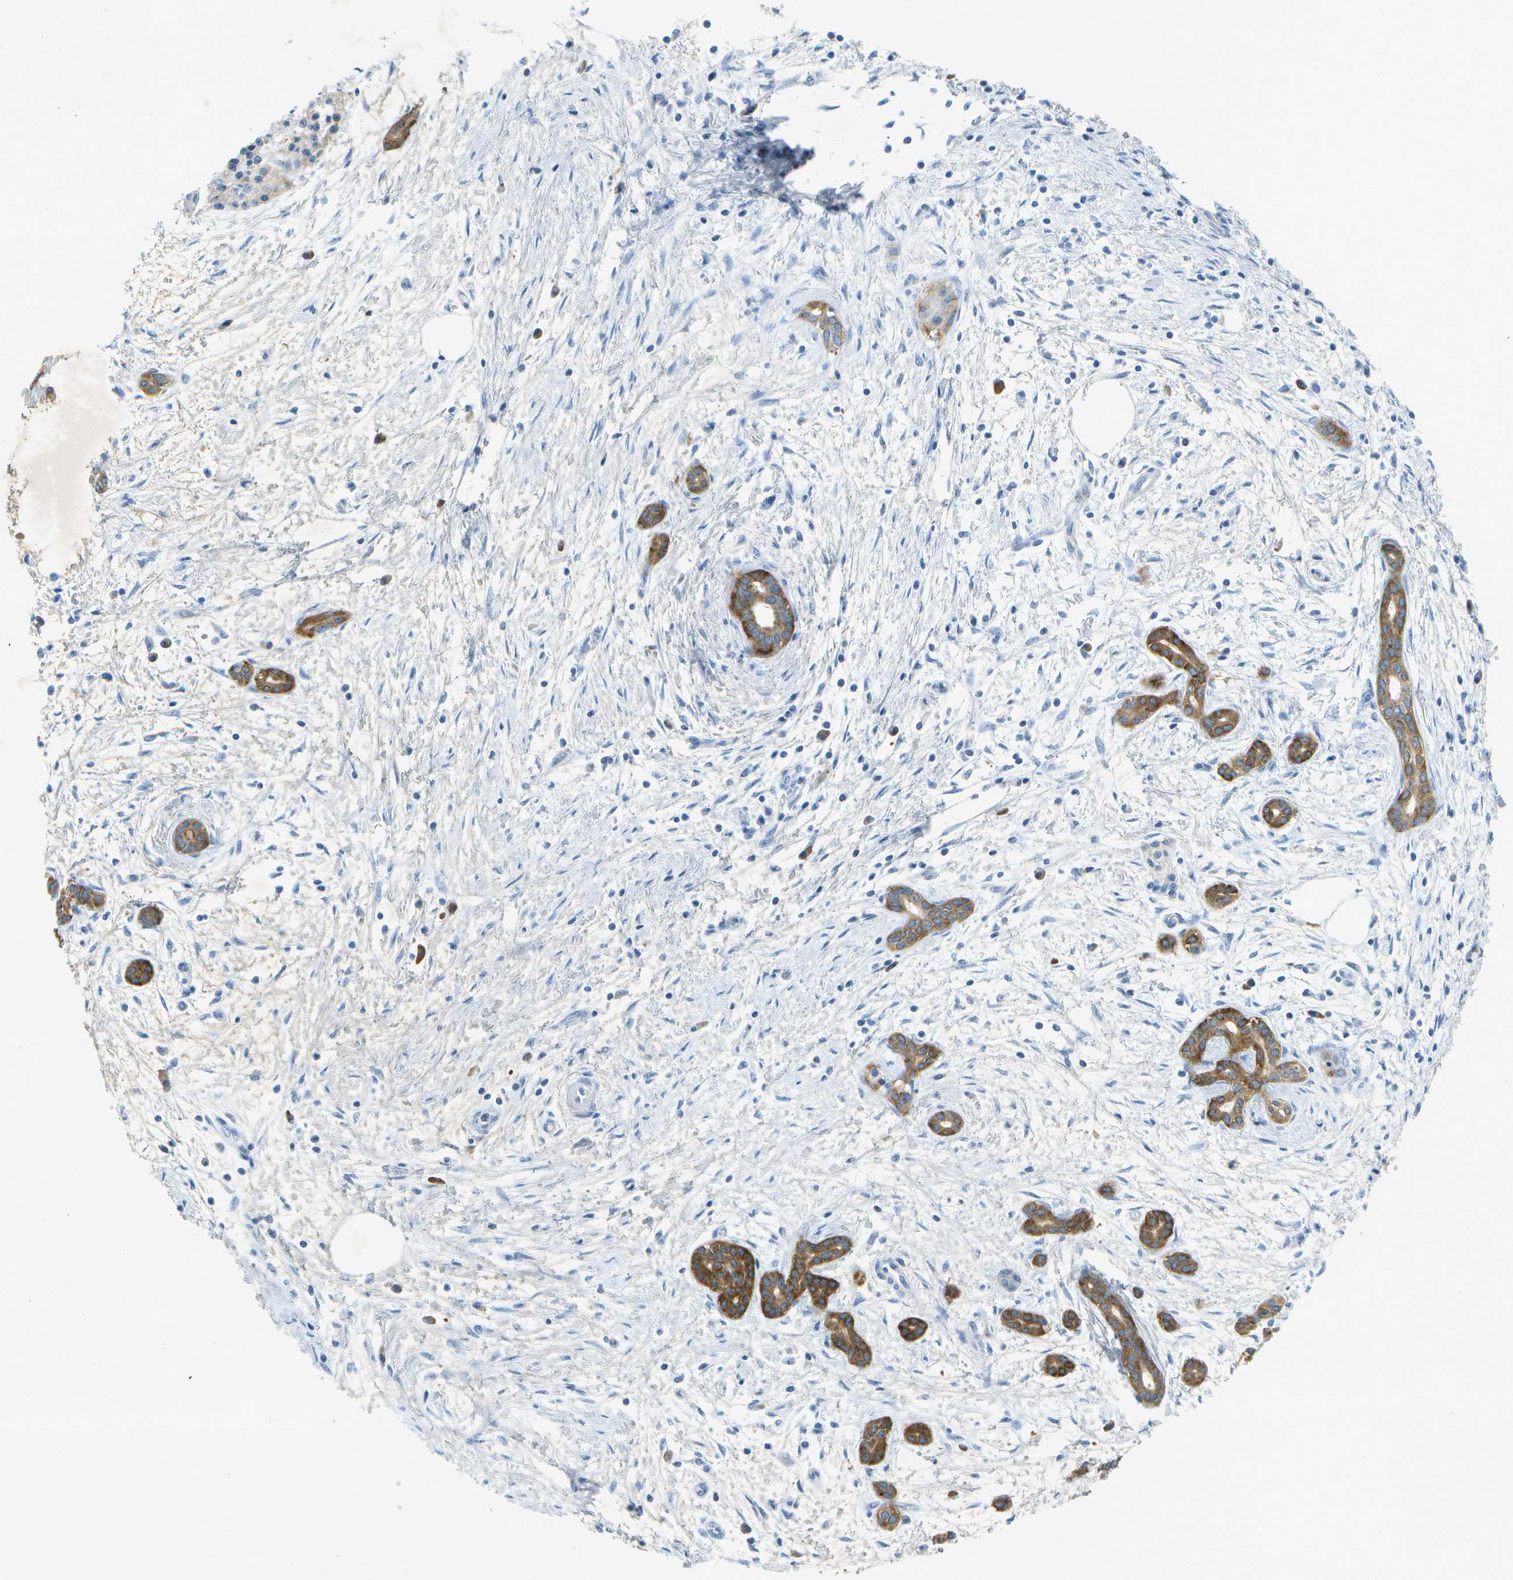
{"staining": {"intensity": "moderate", "quantity": ">75%", "location": "cytoplasmic/membranous"}, "tissue": "pancreatic cancer", "cell_type": "Tumor cells", "image_type": "cancer", "snomed": [{"axis": "morphology", "description": "Adenocarcinoma, NOS"}, {"axis": "topography", "description": "Pancreas"}], "caption": "Immunohistochemistry staining of adenocarcinoma (pancreatic), which shows medium levels of moderate cytoplasmic/membranous staining in about >75% of tumor cells indicating moderate cytoplasmic/membranous protein expression. The staining was performed using DAB (brown) for protein detection and nuclei were counterstained in hematoxylin (blue).", "gene": "WNK2", "patient": {"sex": "female", "age": 70}}